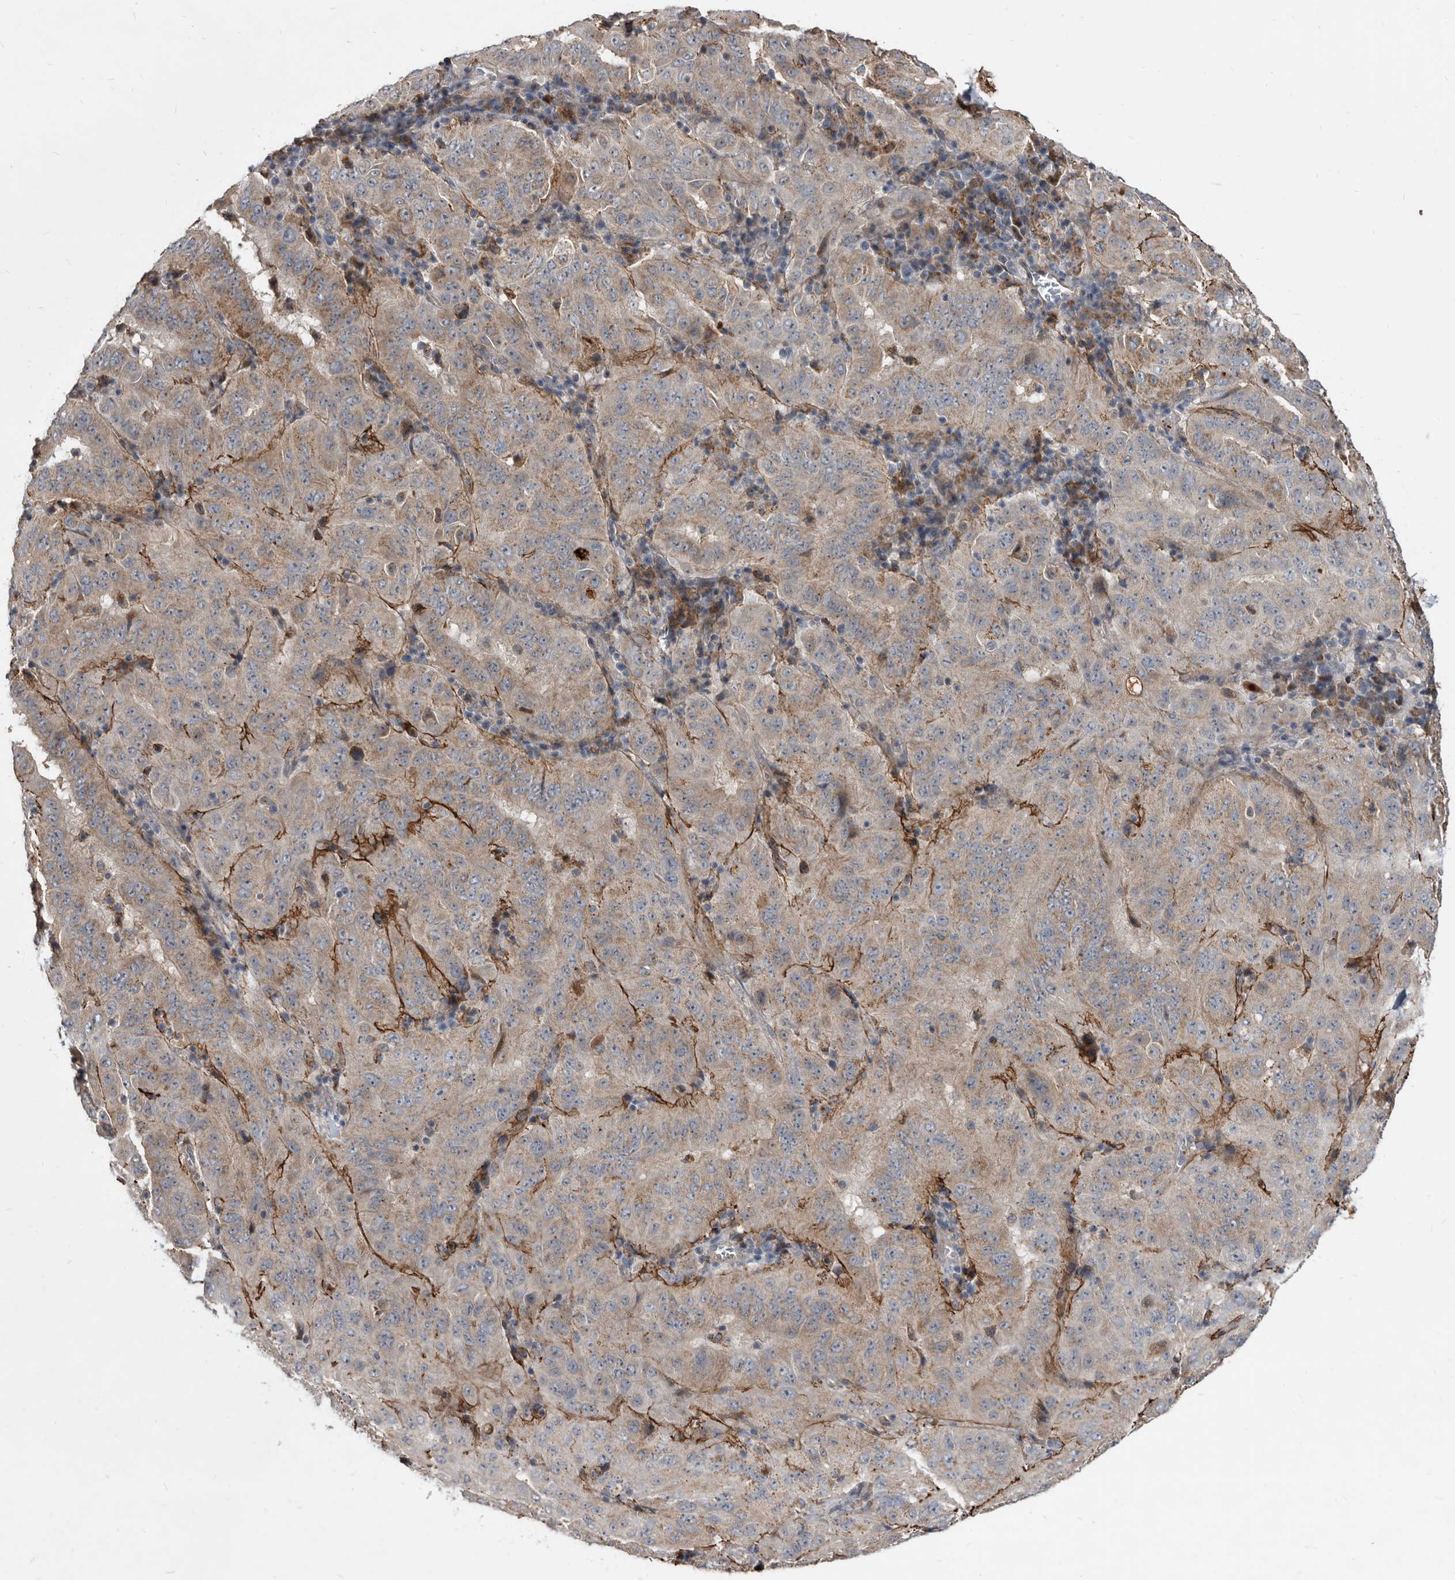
{"staining": {"intensity": "weak", "quantity": ">75%", "location": "cytoplasmic/membranous"}, "tissue": "pancreatic cancer", "cell_type": "Tumor cells", "image_type": "cancer", "snomed": [{"axis": "morphology", "description": "Adenocarcinoma, NOS"}, {"axis": "topography", "description": "Pancreas"}], "caption": "Immunohistochemistry (IHC) staining of pancreatic adenocarcinoma, which shows low levels of weak cytoplasmic/membranous expression in approximately >75% of tumor cells indicating weak cytoplasmic/membranous protein expression. The staining was performed using DAB (brown) for protein detection and nuclei were counterstained in hematoxylin (blue).", "gene": "PI15", "patient": {"sex": "male", "age": 63}}